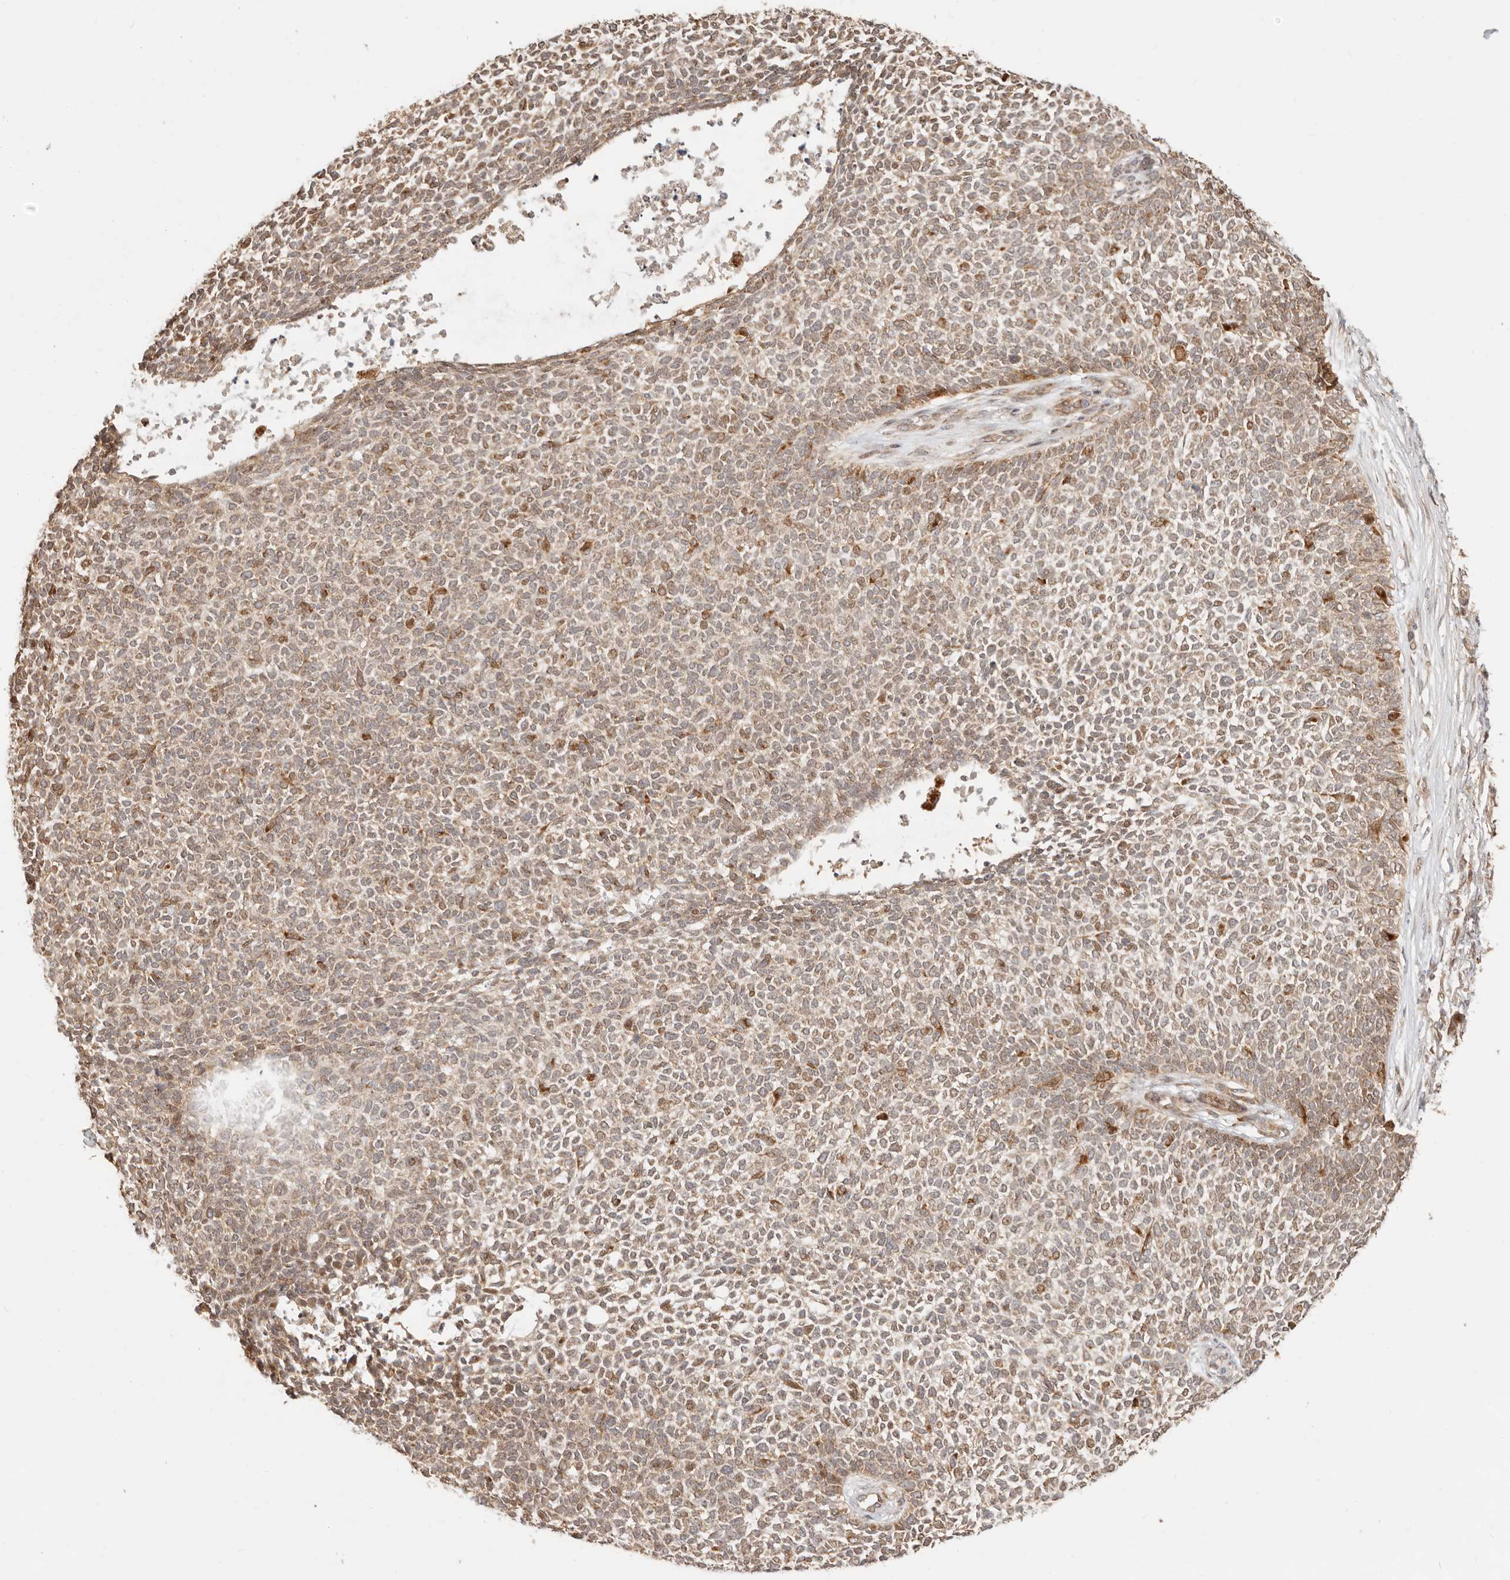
{"staining": {"intensity": "moderate", "quantity": "25%-75%", "location": "cytoplasmic/membranous"}, "tissue": "skin cancer", "cell_type": "Tumor cells", "image_type": "cancer", "snomed": [{"axis": "morphology", "description": "Basal cell carcinoma"}, {"axis": "topography", "description": "Skin"}], "caption": "Brown immunohistochemical staining in human skin cancer (basal cell carcinoma) demonstrates moderate cytoplasmic/membranous staining in approximately 25%-75% of tumor cells.", "gene": "TIMM17A", "patient": {"sex": "female", "age": 84}}